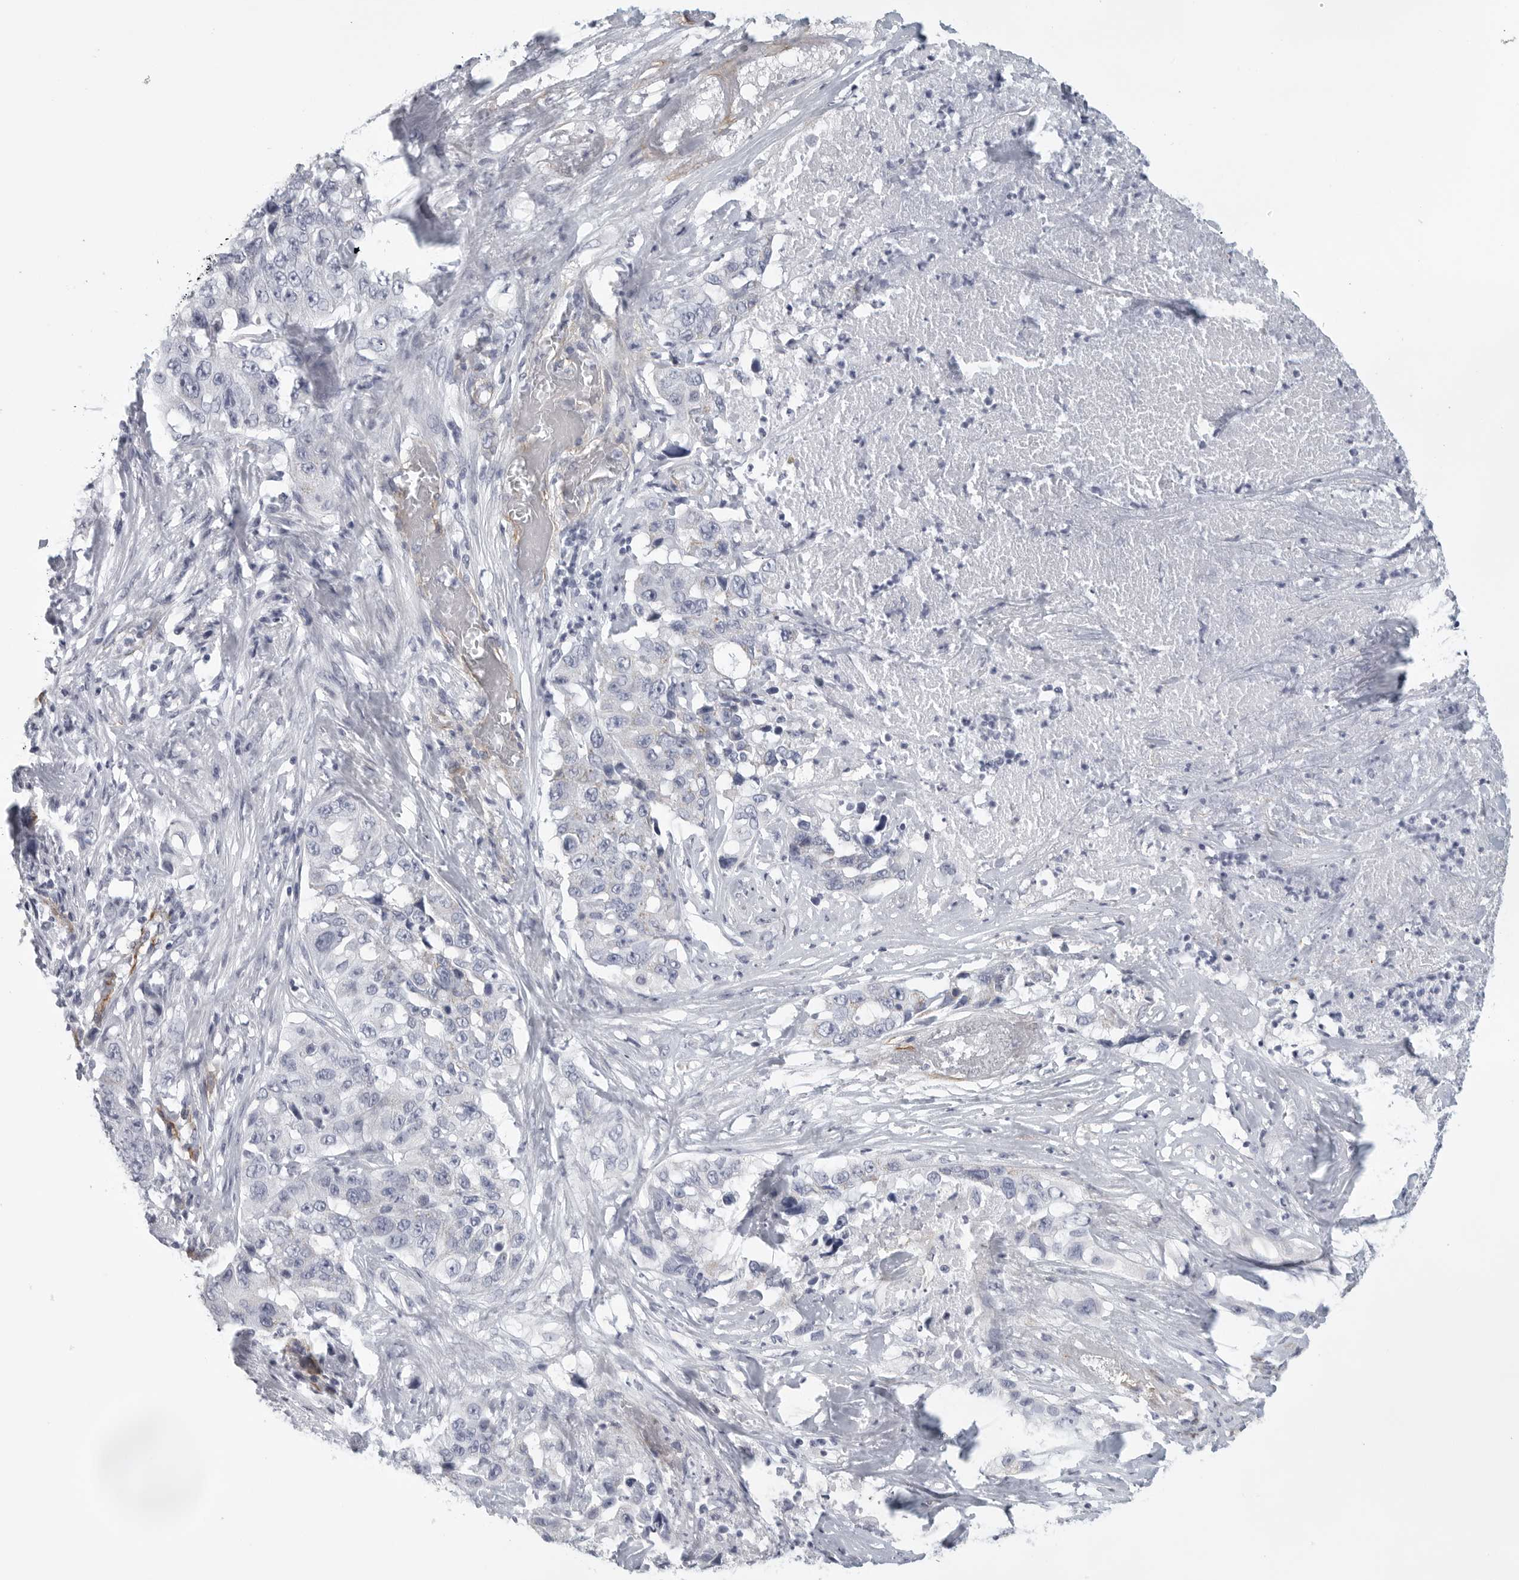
{"staining": {"intensity": "negative", "quantity": "none", "location": "none"}, "tissue": "lung cancer", "cell_type": "Tumor cells", "image_type": "cancer", "snomed": [{"axis": "morphology", "description": "Adenocarcinoma, NOS"}, {"axis": "topography", "description": "Lung"}], "caption": "IHC image of human lung cancer (adenocarcinoma) stained for a protein (brown), which displays no expression in tumor cells. (DAB (3,3'-diaminobenzidine) IHC with hematoxylin counter stain).", "gene": "TNR", "patient": {"sex": "female", "age": 51}}